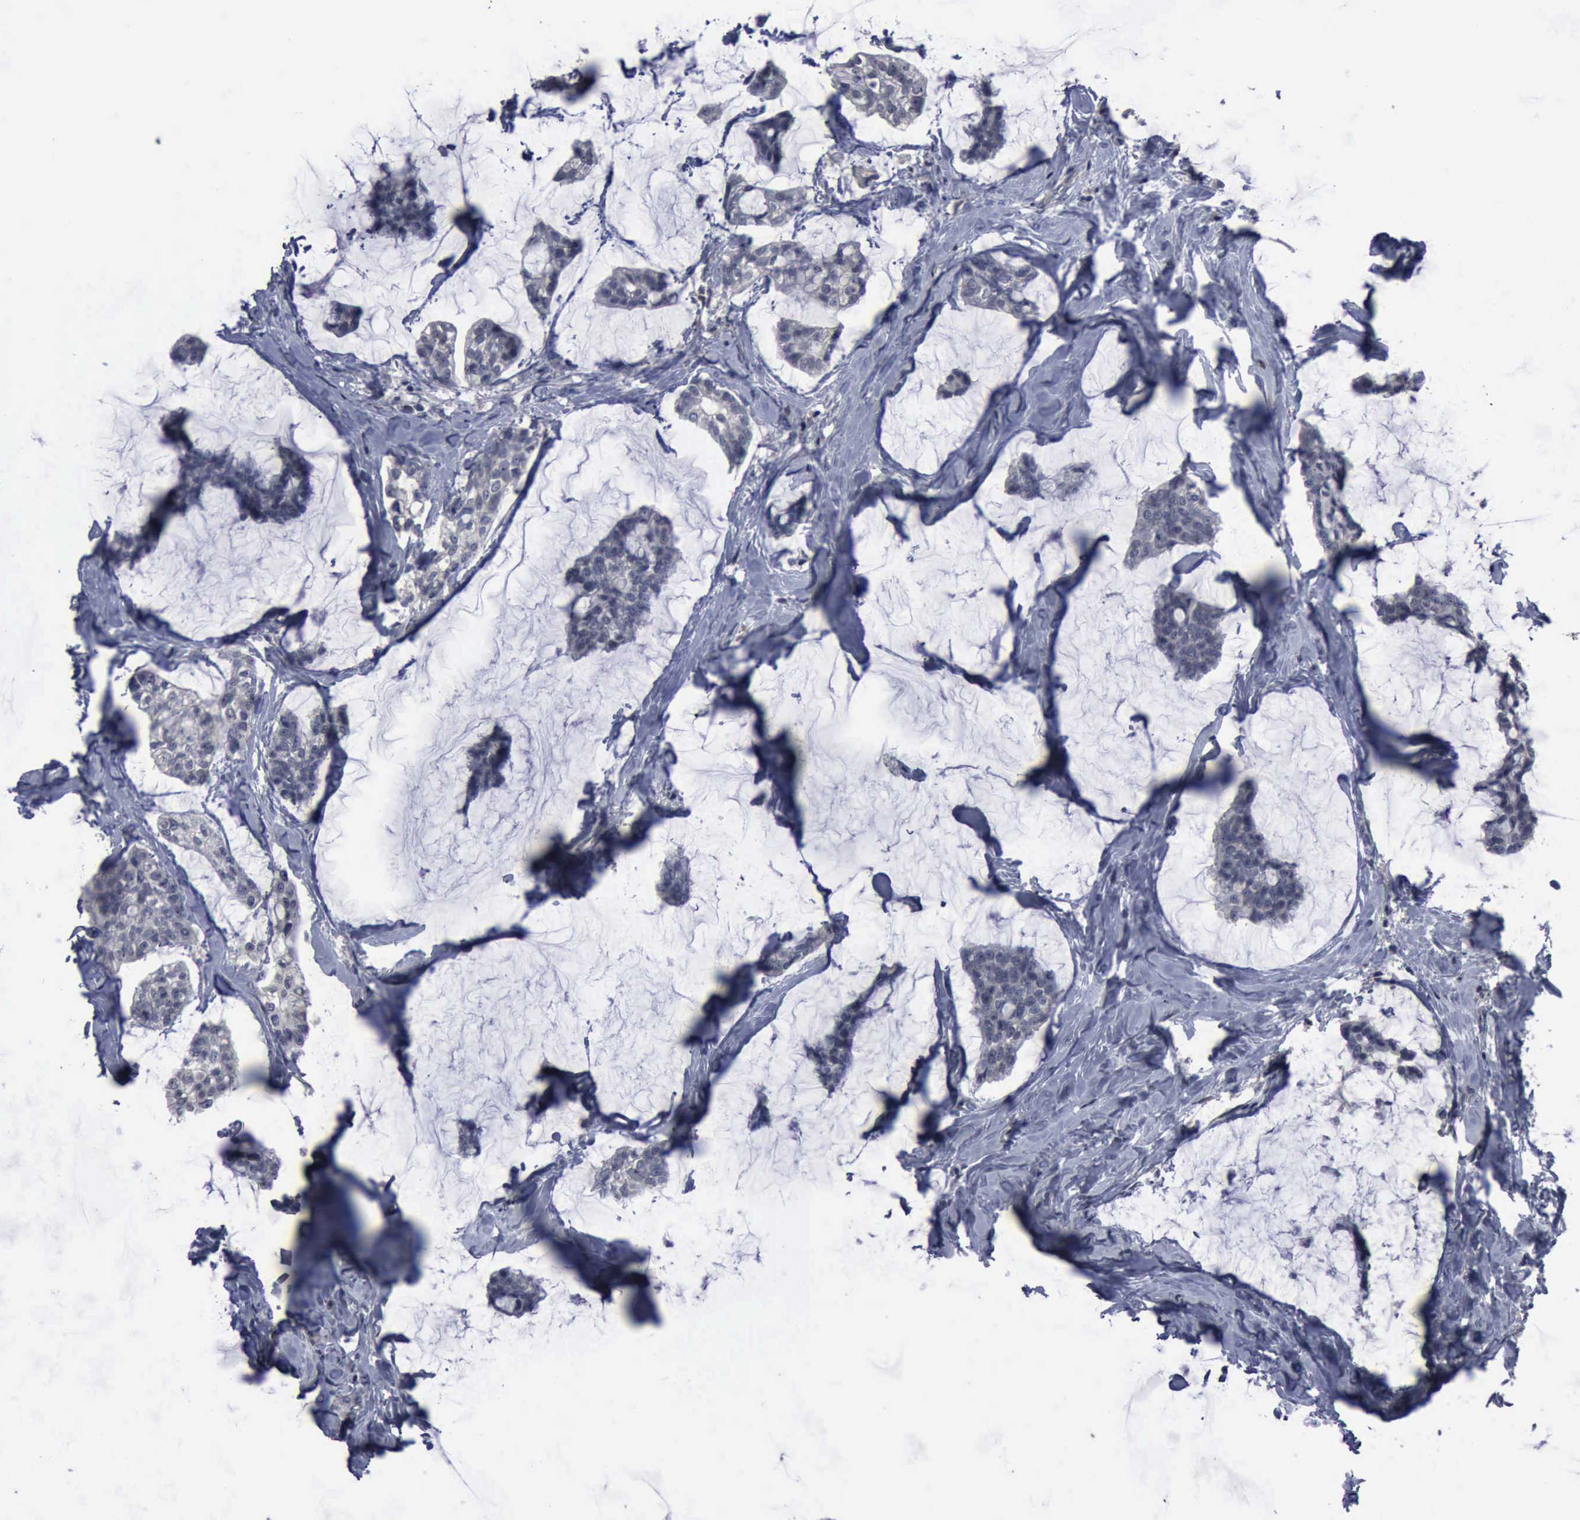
{"staining": {"intensity": "negative", "quantity": "none", "location": "none"}, "tissue": "breast cancer", "cell_type": "Tumor cells", "image_type": "cancer", "snomed": [{"axis": "morphology", "description": "Duct carcinoma"}, {"axis": "topography", "description": "Breast"}], "caption": "The micrograph shows no significant expression in tumor cells of breast intraductal carcinoma. (DAB immunohistochemistry (IHC) visualized using brightfield microscopy, high magnification).", "gene": "MYO18B", "patient": {"sex": "female", "age": 93}}